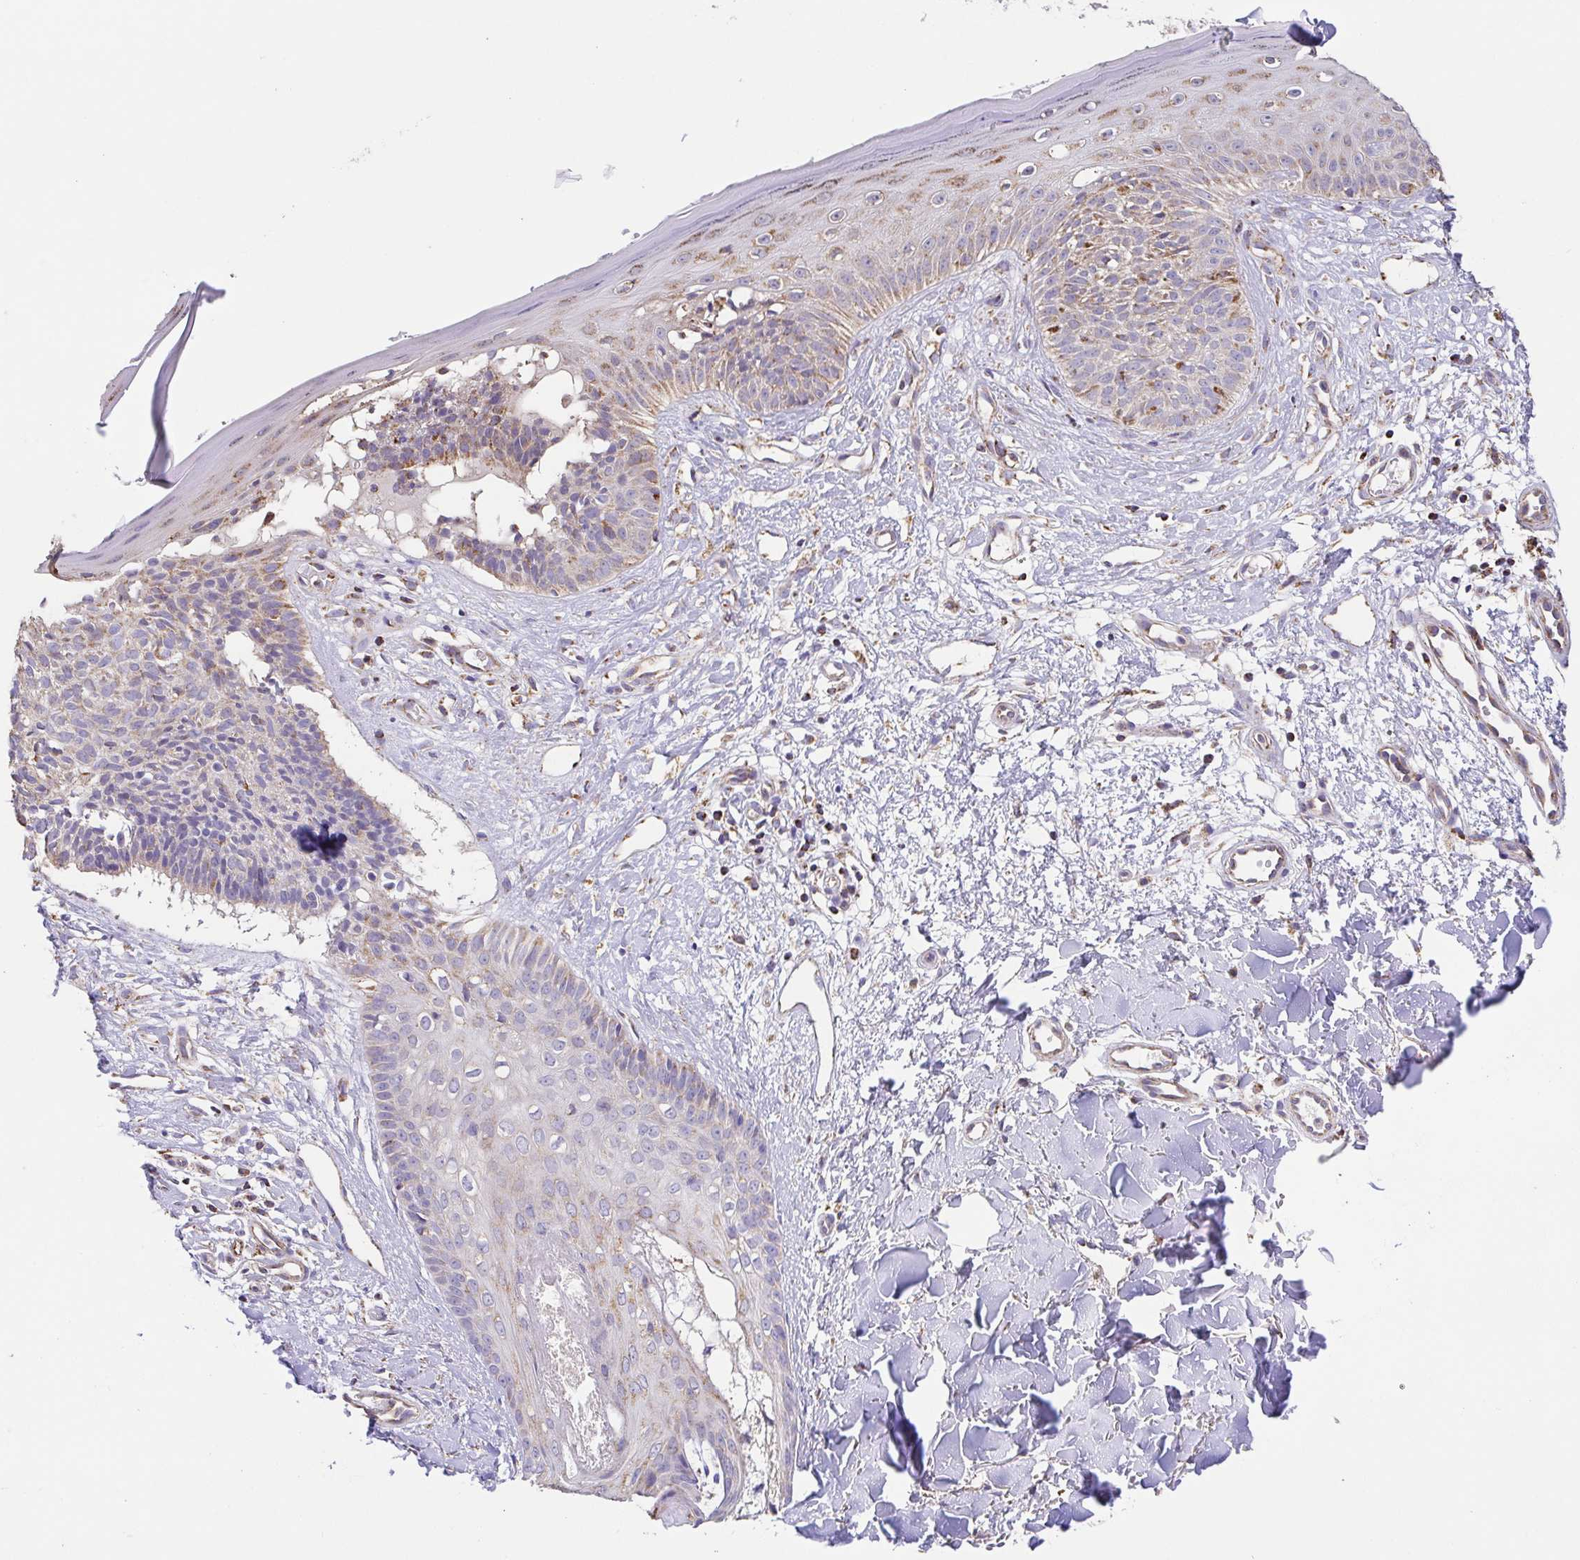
{"staining": {"intensity": "moderate", "quantity": ">75%", "location": "cytoplasmic/membranous"}, "tissue": "skin cancer", "cell_type": "Tumor cells", "image_type": "cancer", "snomed": [{"axis": "morphology", "description": "Basal cell carcinoma"}, {"axis": "topography", "description": "Skin"}], "caption": "IHC staining of skin cancer (basal cell carcinoma), which displays medium levels of moderate cytoplasmic/membranous expression in approximately >75% of tumor cells indicating moderate cytoplasmic/membranous protein positivity. The staining was performed using DAB (brown) for protein detection and nuclei were counterstained in hematoxylin (blue).", "gene": "GINM1", "patient": {"sex": "male", "age": 51}}